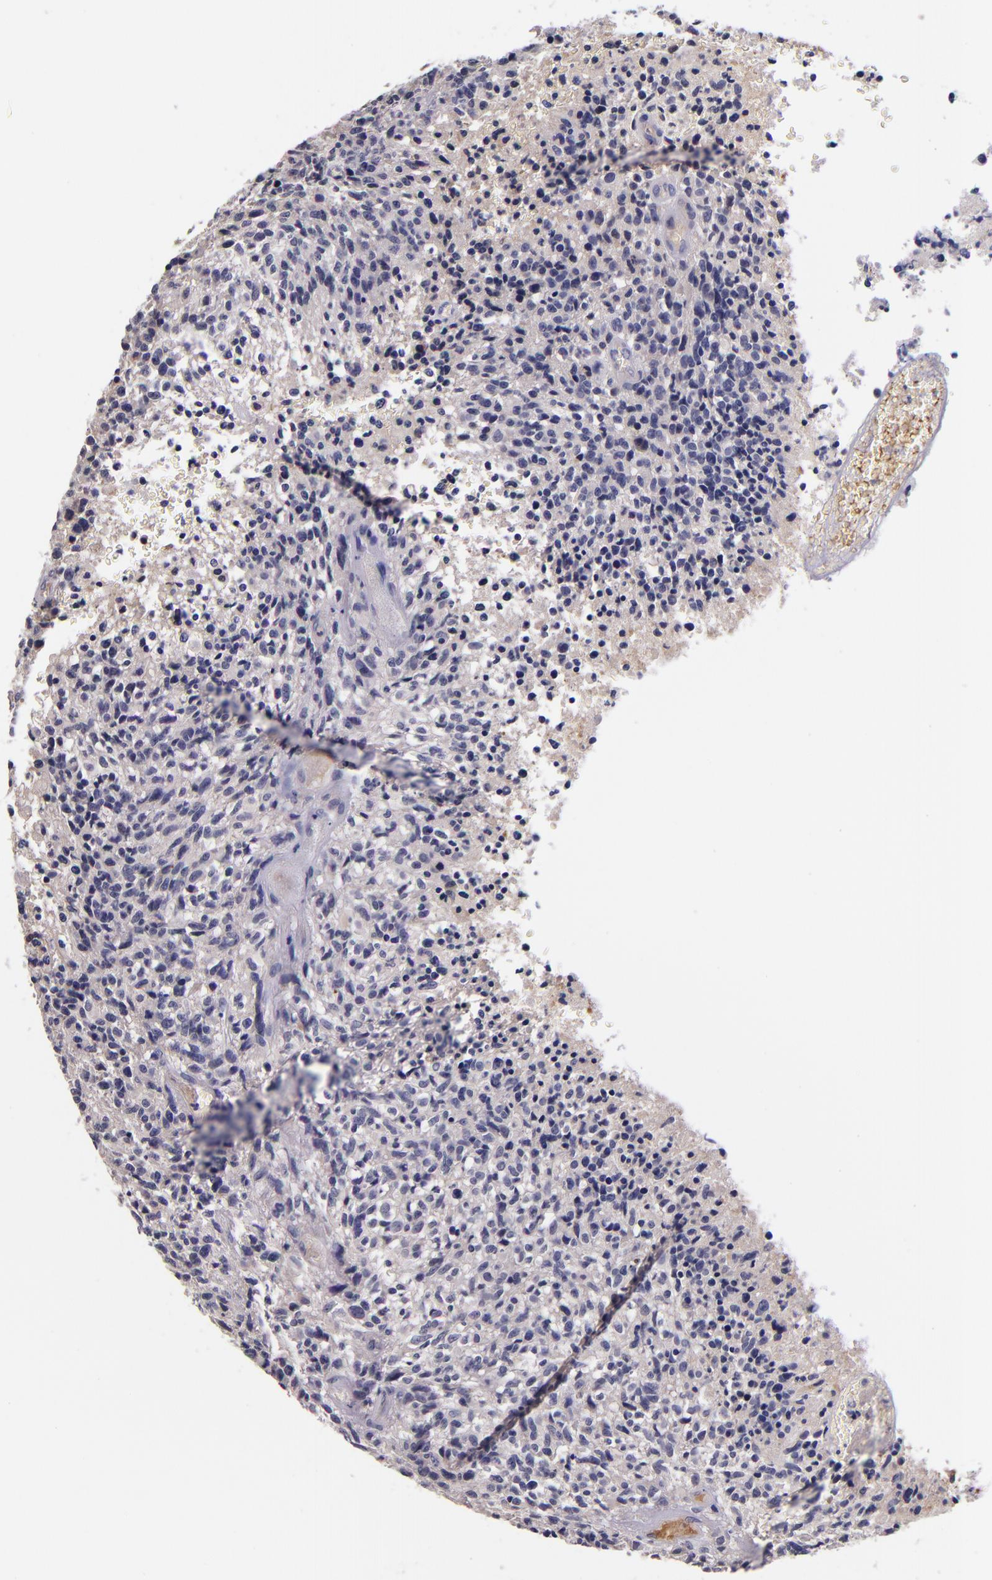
{"staining": {"intensity": "negative", "quantity": "none", "location": "none"}, "tissue": "glioma", "cell_type": "Tumor cells", "image_type": "cancer", "snomed": [{"axis": "morphology", "description": "Glioma, malignant, High grade"}, {"axis": "topography", "description": "Brain"}], "caption": "A micrograph of human high-grade glioma (malignant) is negative for staining in tumor cells.", "gene": "RBP4", "patient": {"sex": "male", "age": 36}}